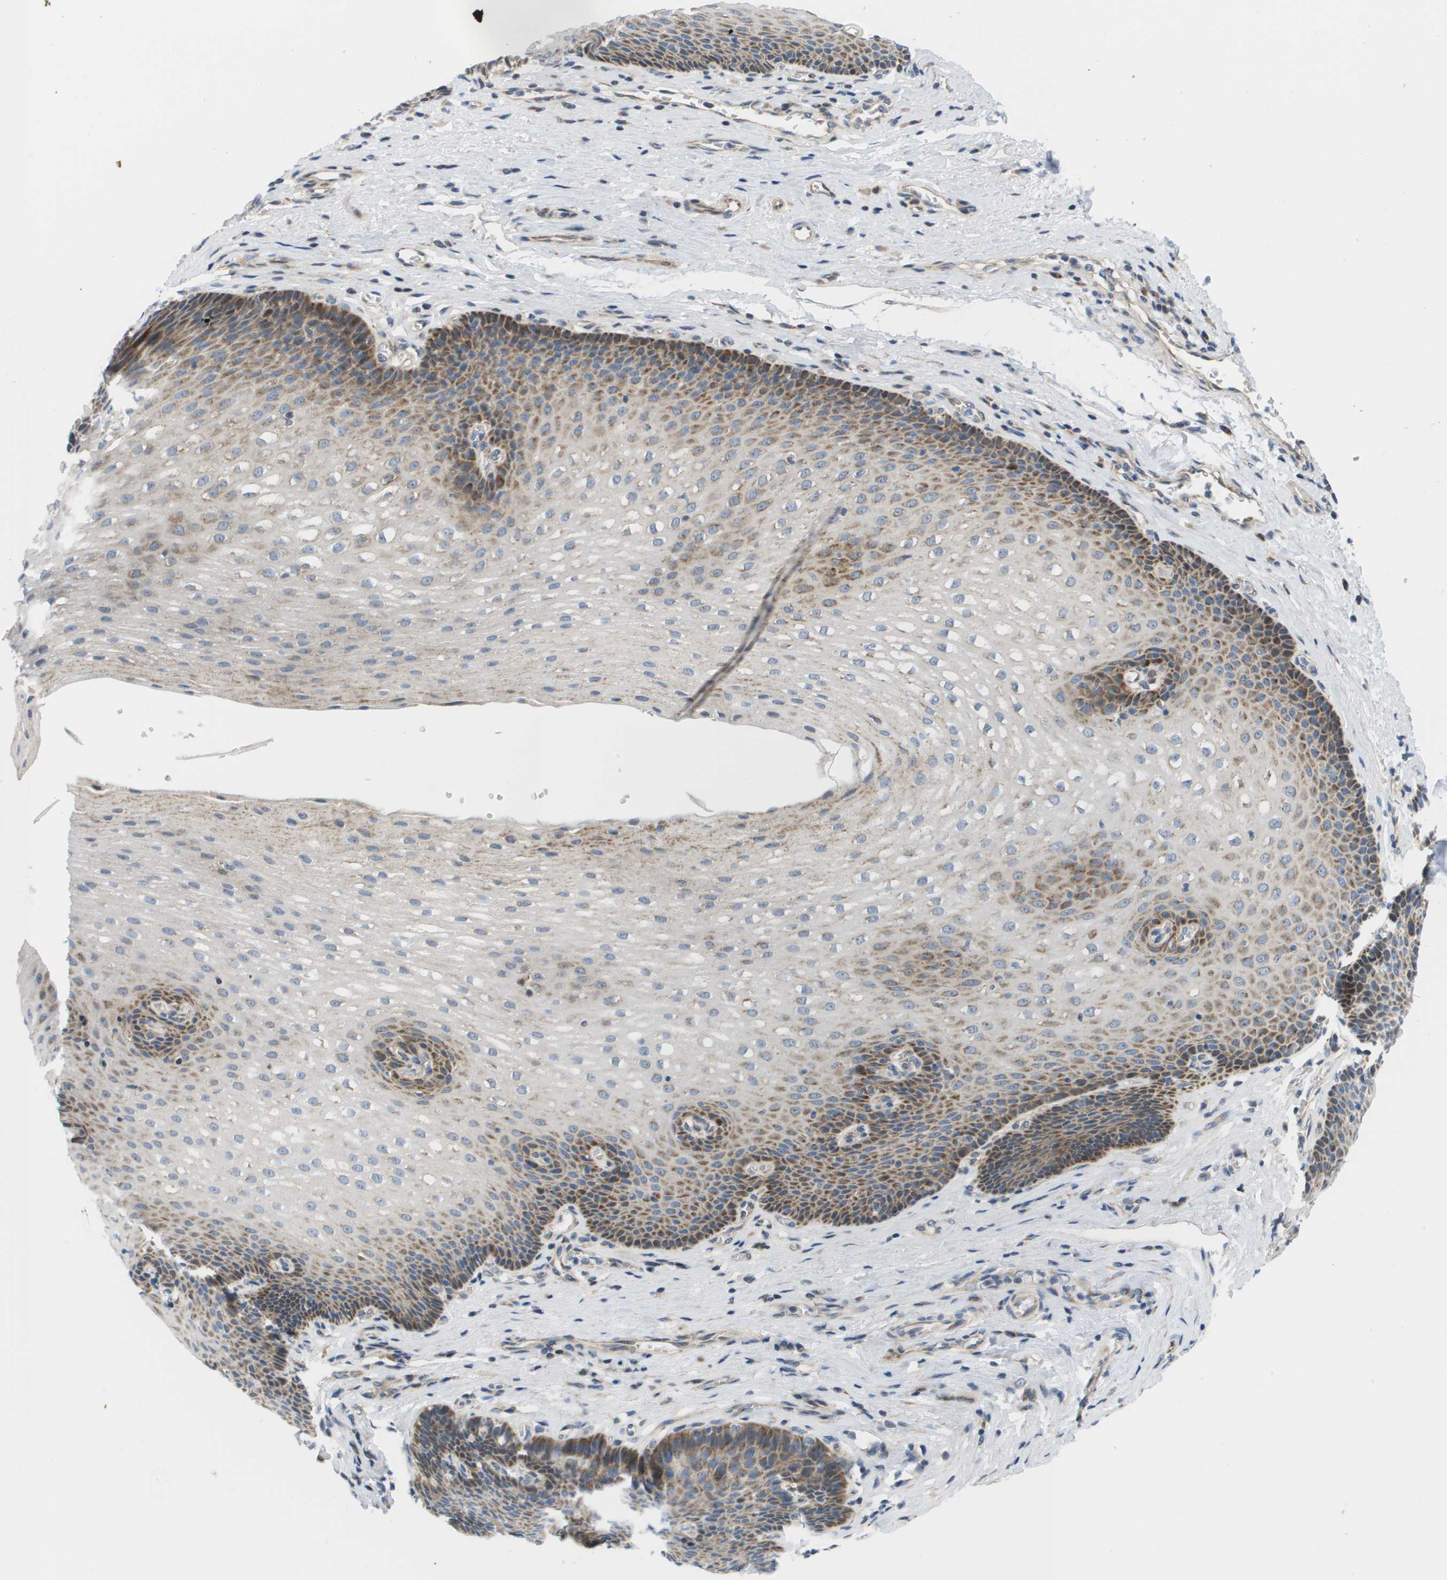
{"staining": {"intensity": "moderate", "quantity": "25%-75%", "location": "cytoplasmic/membranous"}, "tissue": "esophagus", "cell_type": "Squamous epithelial cells", "image_type": "normal", "snomed": [{"axis": "morphology", "description": "Normal tissue, NOS"}, {"axis": "topography", "description": "Esophagus"}], "caption": "Immunohistochemical staining of unremarkable esophagus shows 25%-75% levels of moderate cytoplasmic/membranous protein expression in approximately 25%-75% of squamous epithelial cells.", "gene": "KRT23", "patient": {"sex": "male", "age": 48}}